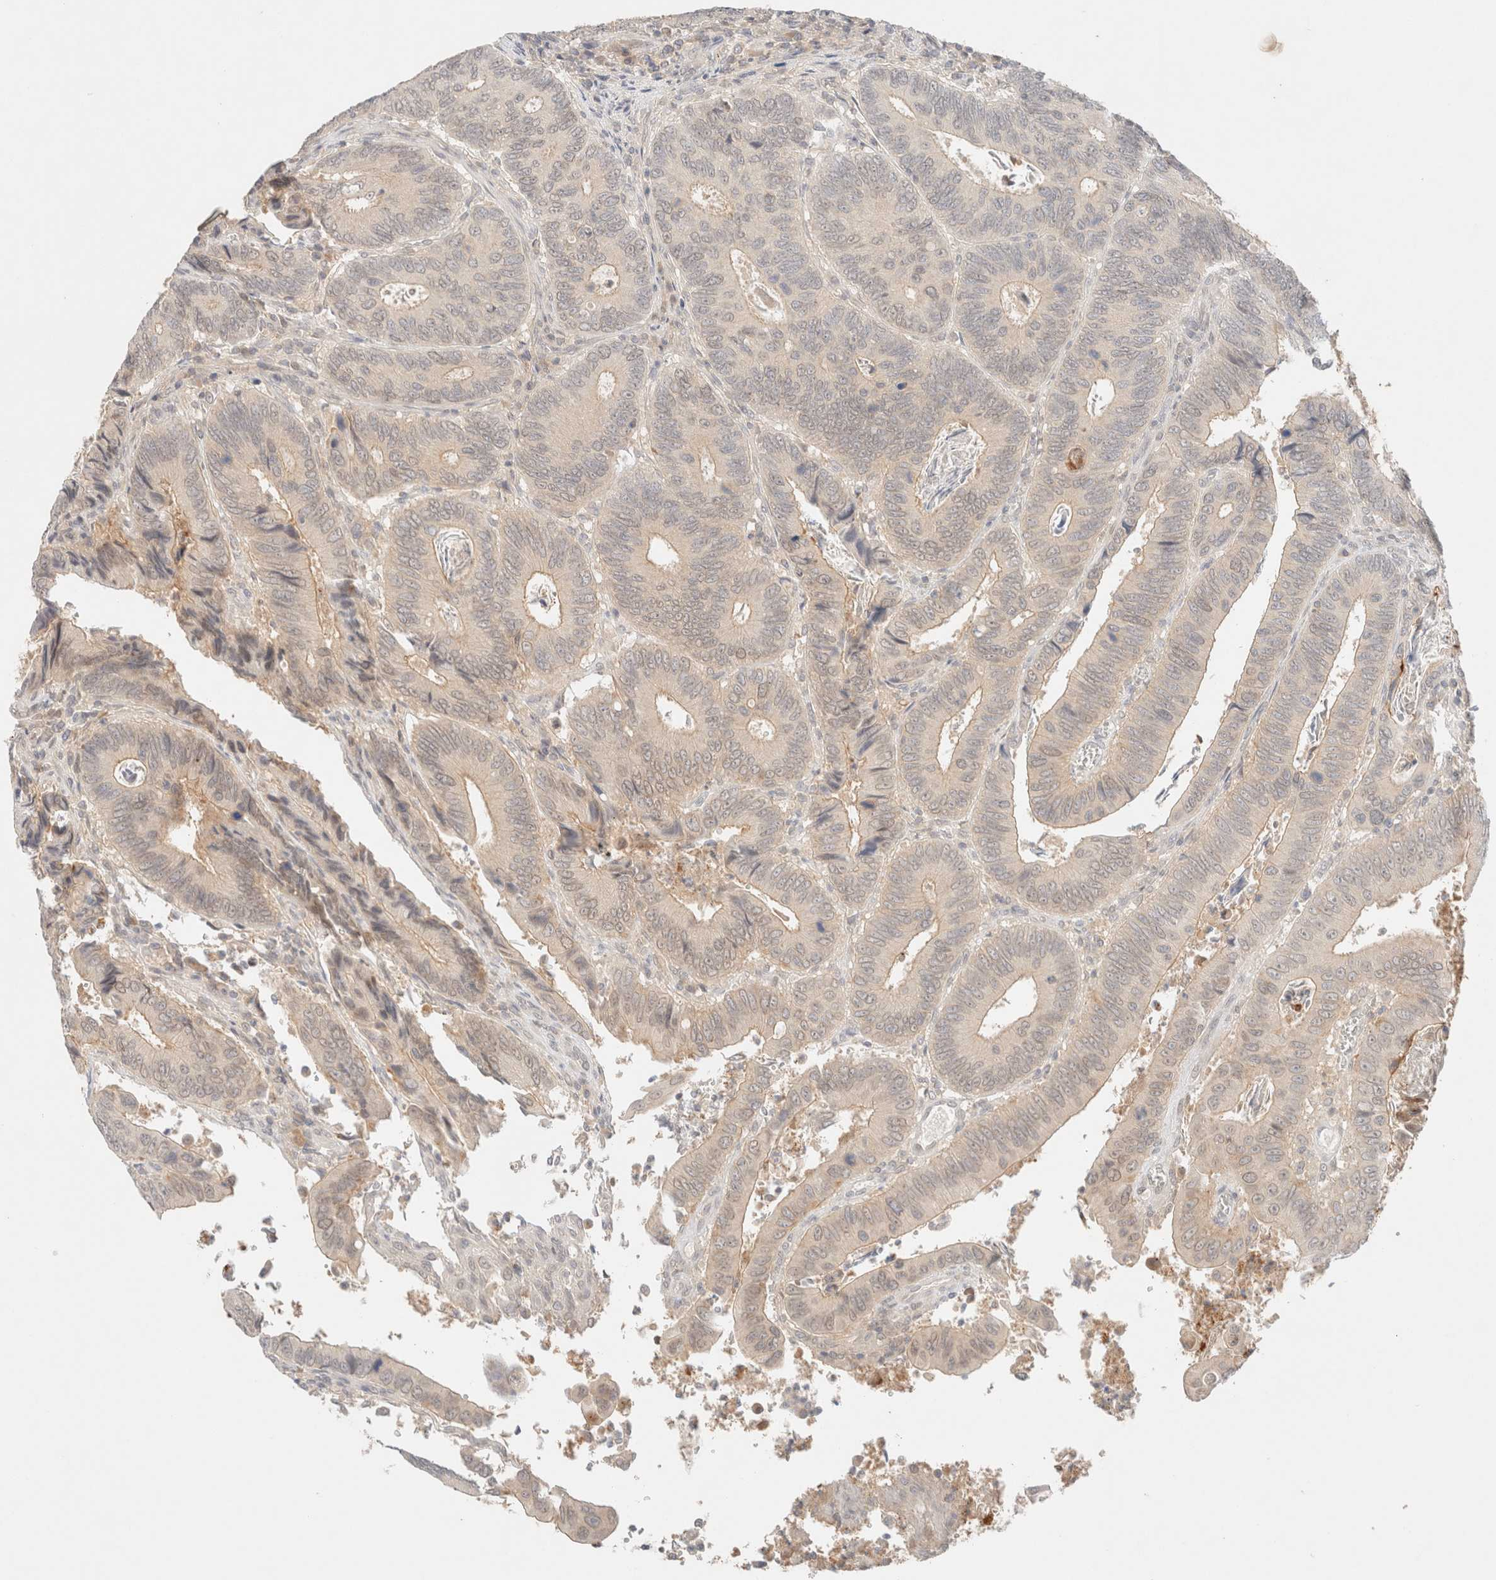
{"staining": {"intensity": "negative", "quantity": "none", "location": "none"}, "tissue": "colorectal cancer", "cell_type": "Tumor cells", "image_type": "cancer", "snomed": [{"axis": "morphology", "description": "Adenocarcinoma, NOS"}, {"axis": "topography", "description": "Colon"}], "caption": "The immunohistochemistry (IHC) photomicrograph has no significant positivity in tumor cells of colorectal cancer tissue. (Brightfield microscopy of DAB immunohistochemistry at high magnification).", "gene": "SARM1", "patient": {"sex": "male", "age": 72}}